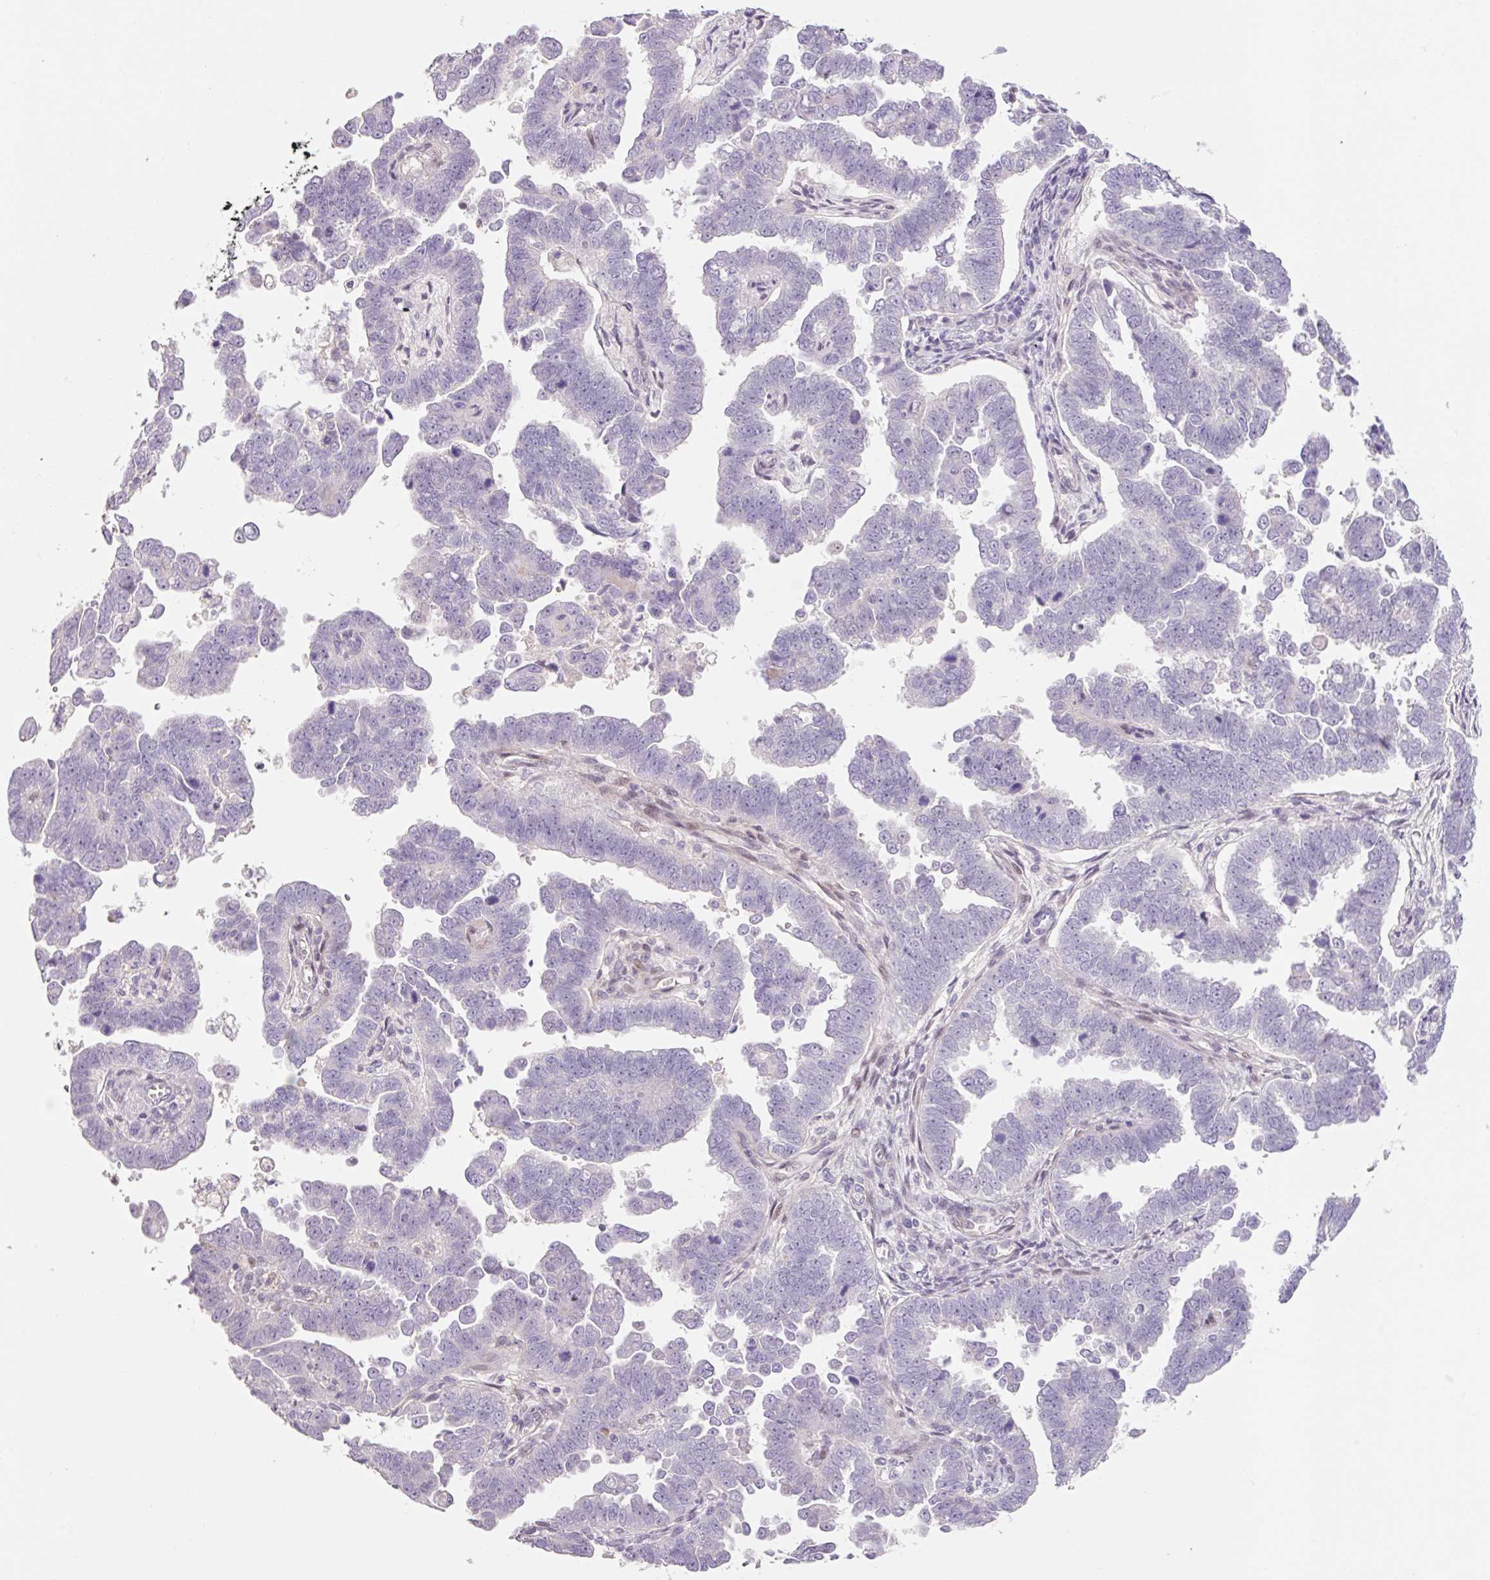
{"staining": {"intensity": "negative", "quantity": "none", "location": "none"}, "tissue": "endometrial cancer", "cell_type": "Tumor cells", "image_type": "cancer", "snomed": [{"axis": "morphology", "description": "Adenocarcinoma, NOS"}, {"axis": "topography", "description": "Endometrium"}], "caption": "Immunohistochemistry image of neoplastic tissue: endometrial cancer (adenocarcinoma) stained with DAB (3,3'-diaminobenzidine) reveals no significant protein positivity in tumor cells.", "gene": "ZNF552", "patient": {"sex": "female", "age": 75}}